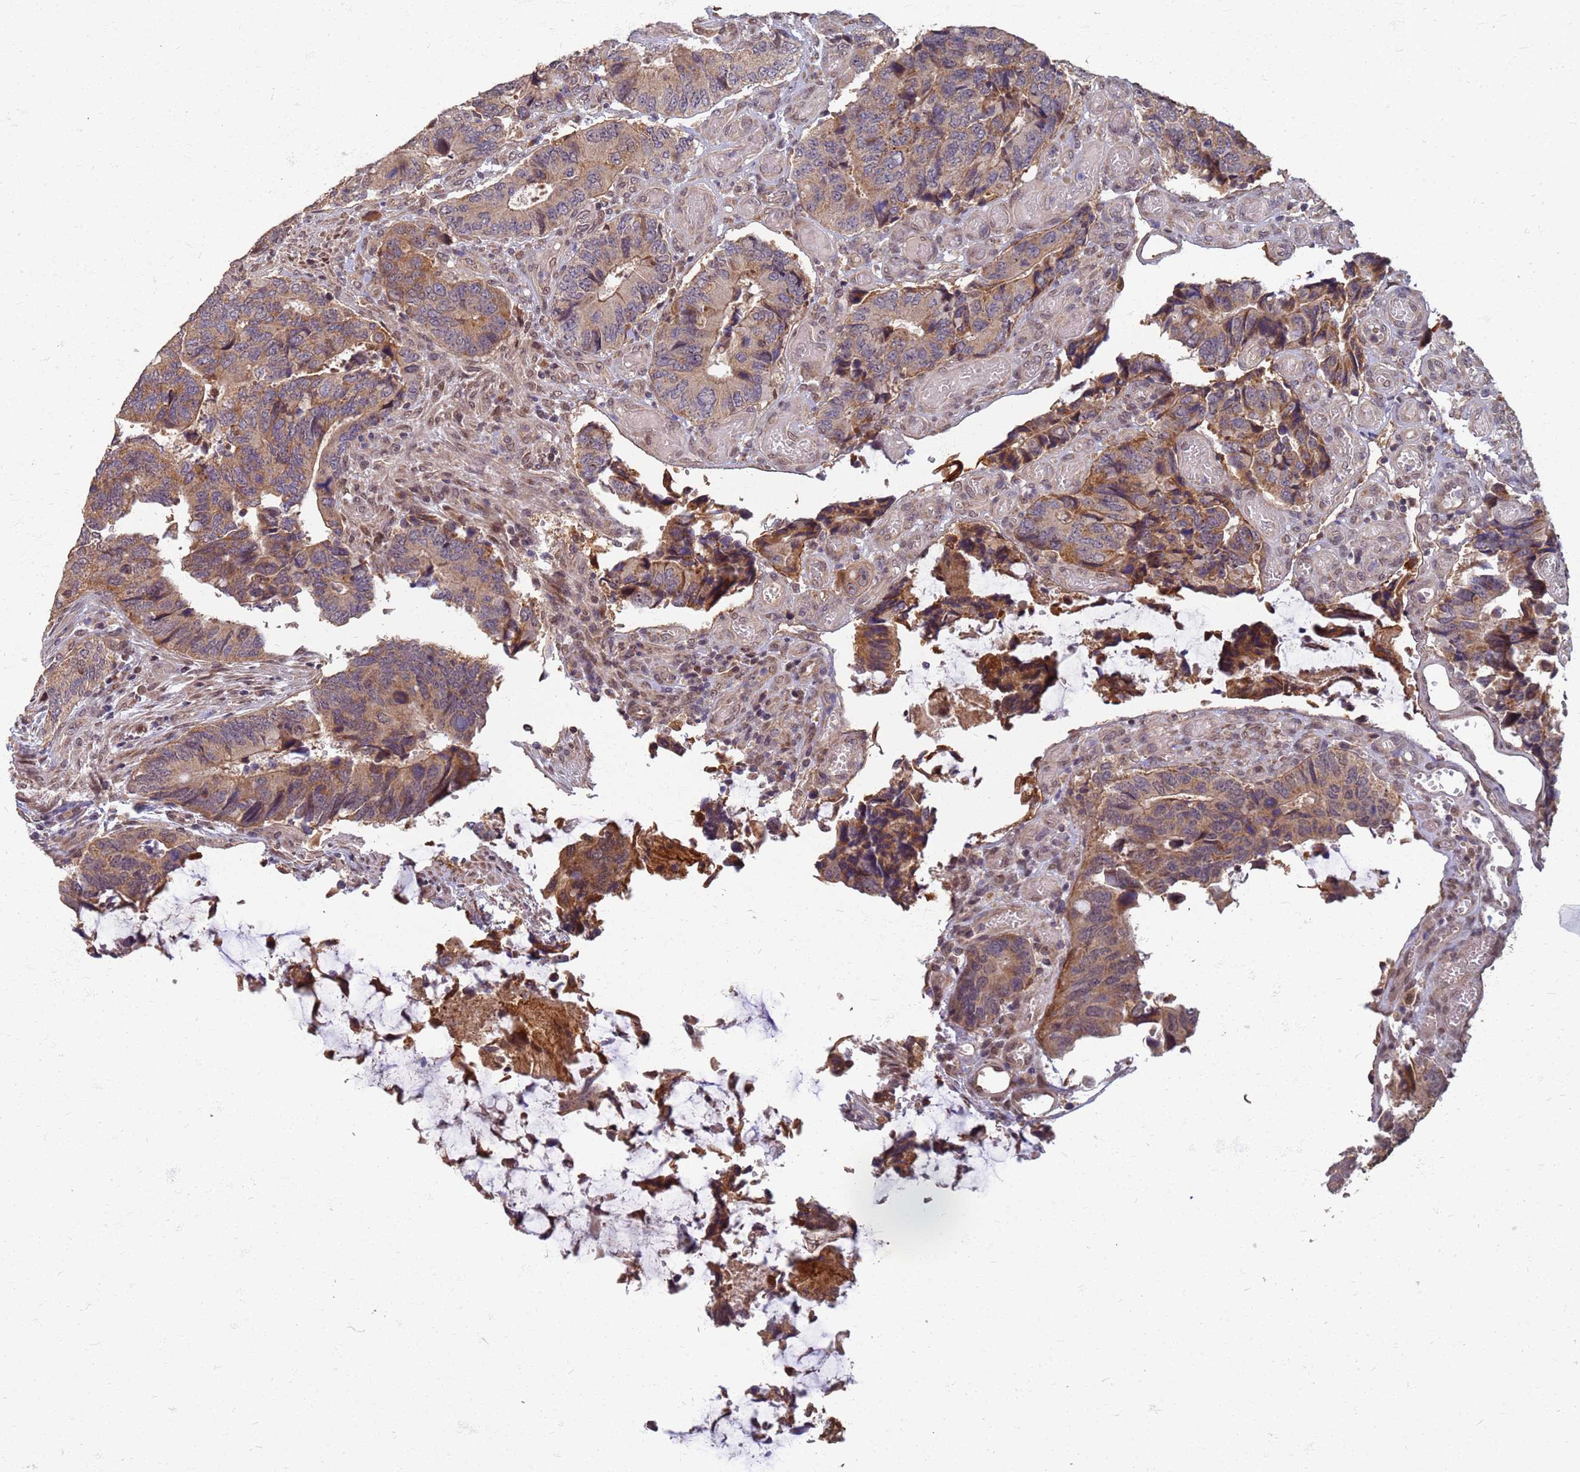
{"staining": {"intensity": "moderate", "quantity": ">75%", "location": "cytoplasmic/membranous"}, "tissue": "colorectal cancer", "cell_type": "Tumor cells", "image_type": "cancer", "snomed": [{"axis": "morphology", "description": "Adenocarcinoma, NOS"}, {"axis": "topography", "description": "Colon"}], "caption": "Immunohistochemistry (IHC) image of colorectal cancer stained for a protein (brown), which shows medium levels of moderate cytoplasmic/membranous staining in approximately >75% of tumor cells.", "gene": "ITGB4", "patient": {"sex": "male", "age": 87}}